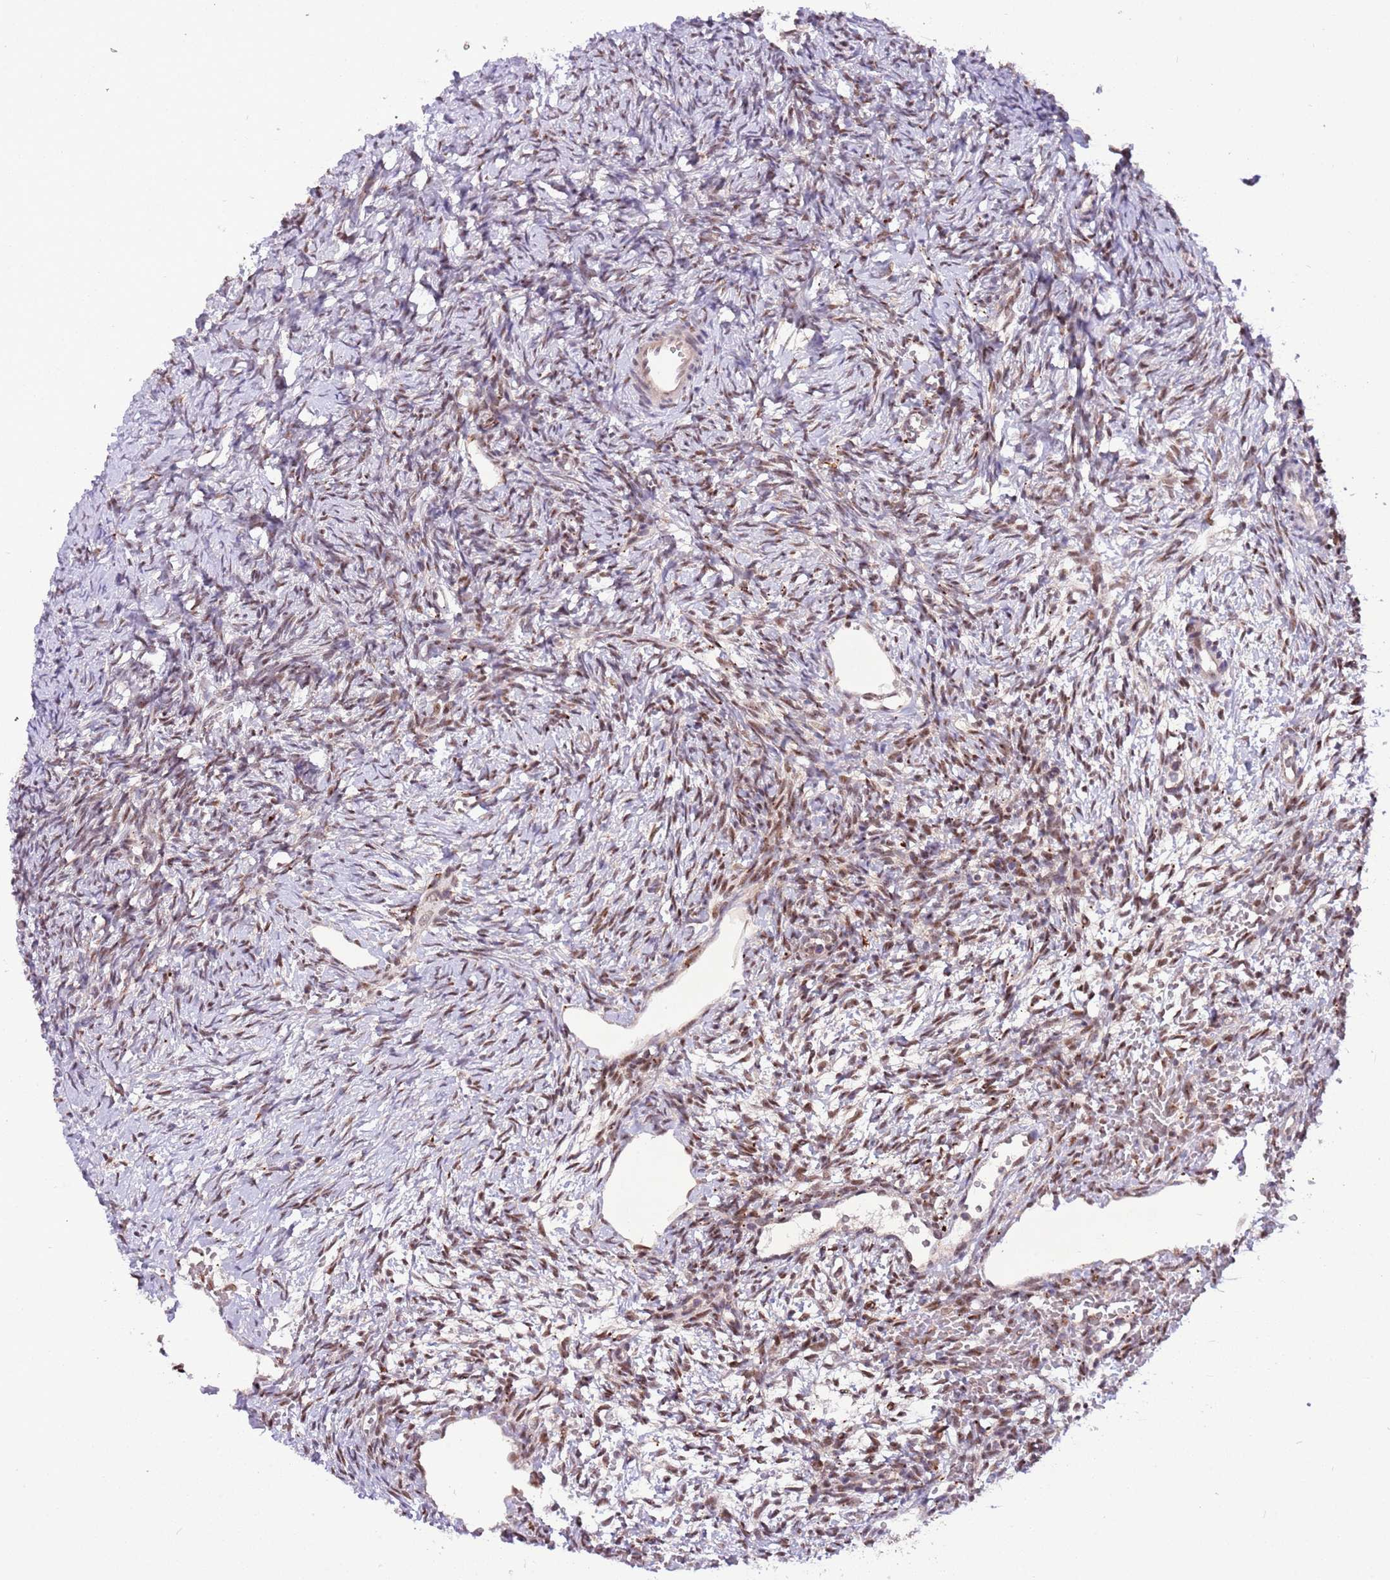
{"staining": {"intensity": "moderate", "quantity": ">75%", "location": "nuclear"}, "tissue": "ovary", "cell_type": "Follicle cells", "image_type": "normal", "snomed": [{"axis": "morphology", "description": "Normal tissue, NOS"}, {"axis": "topography", "description": "Ovary"}], "caption": "A high-resolution photomicrograph shows IHC staining of normal ovary, which shows moderate nuclear expression in approximately >75% of follicle cells. (DAB (3,3'-diaminobenzidine) IHC with brightfield microscopy, high magnification).", "gene": "TRIM27", "patient": {"sex": "female", "age": 39}}